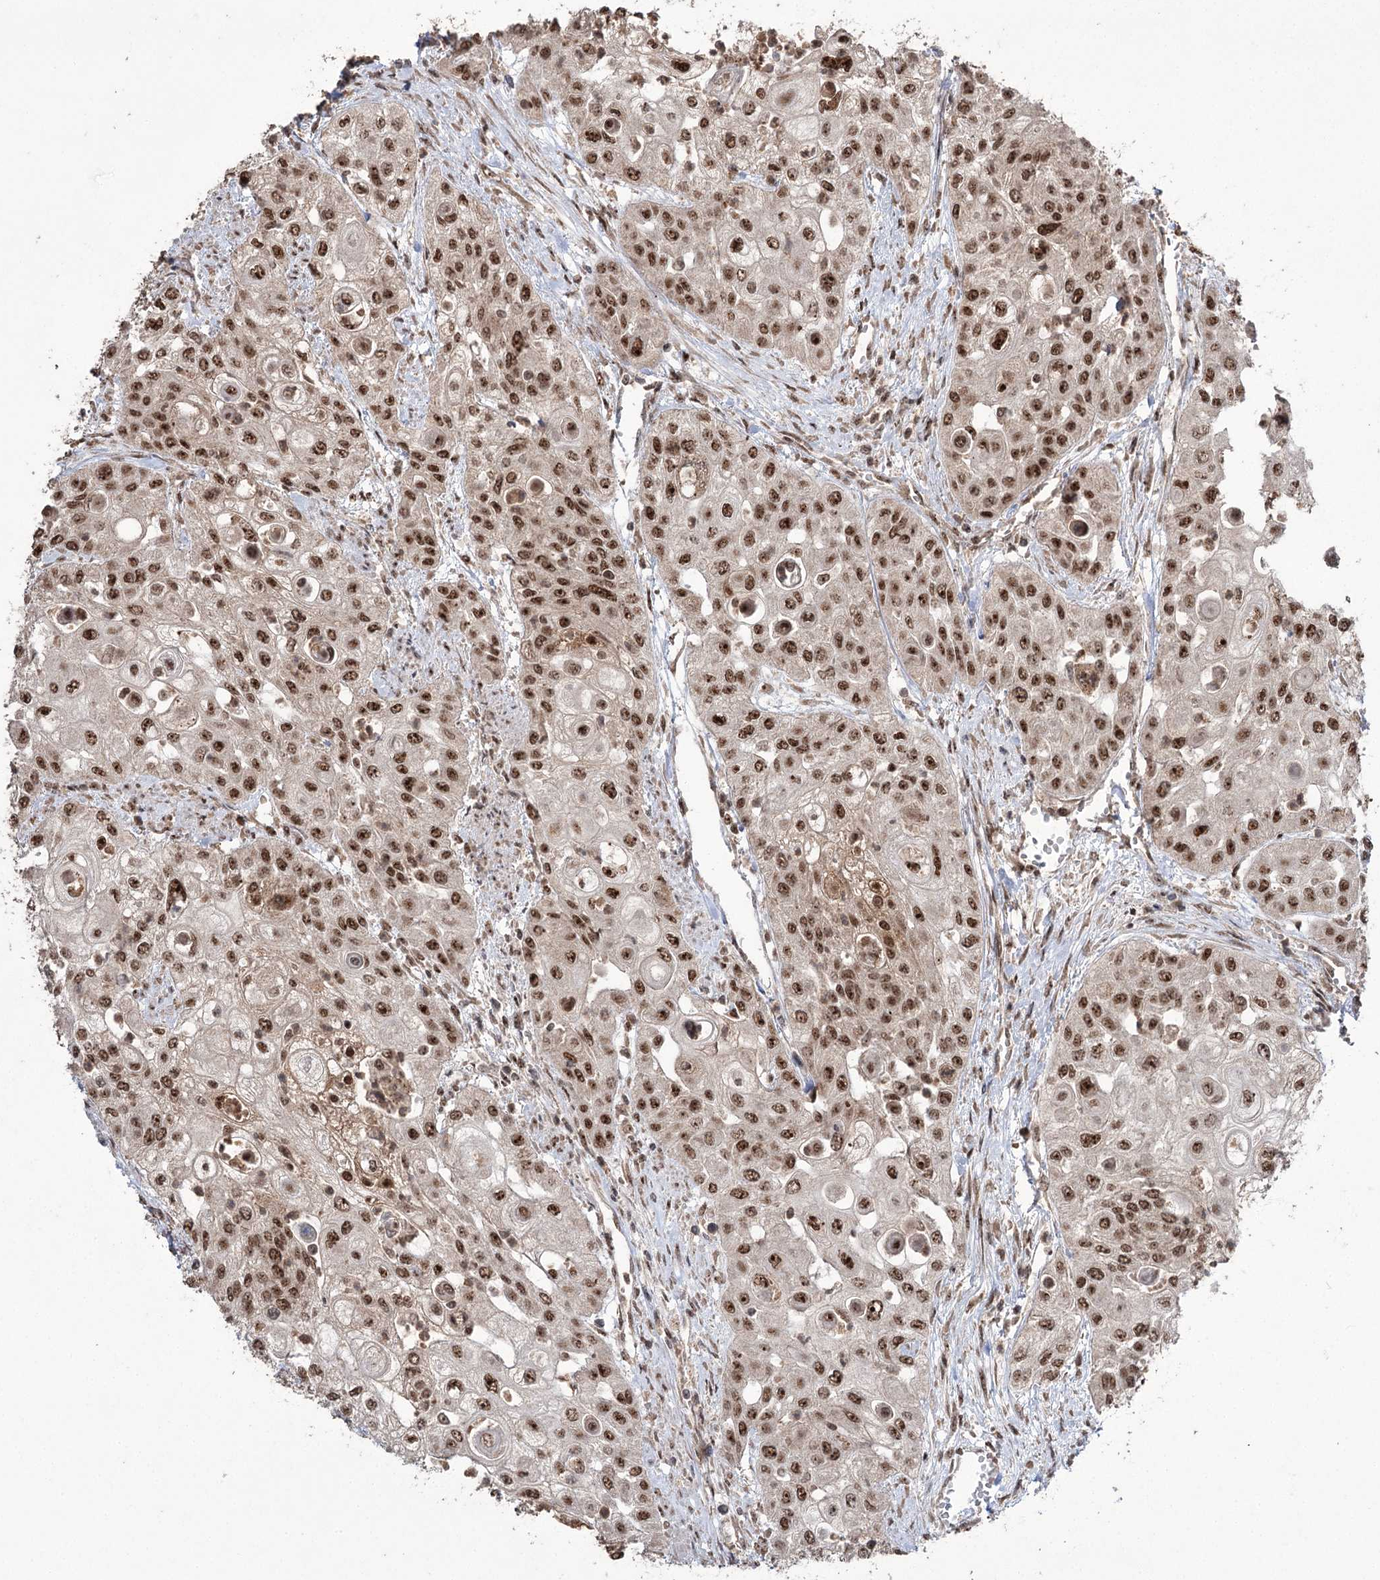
{"staining": {"intensity": "strong", "quantity": ">75%", "location": "nuclear"}, "tissue": "urothelial cancer", "cell_type": "Tumor cells", "image_type": "cancer", "snomed": [{"axis": "morphology", "description": "Urothelial carcinoma, High grade"}, {"axis": "topography", "description": "Urinary bladder"}], "caption": "A histopathology image of human urothelial cancer stained for a protein exhibits strong nuclear brown staining in tumor cells.", "gene": "ERCC3", "patient": {"sex": "female", "age": 79}}